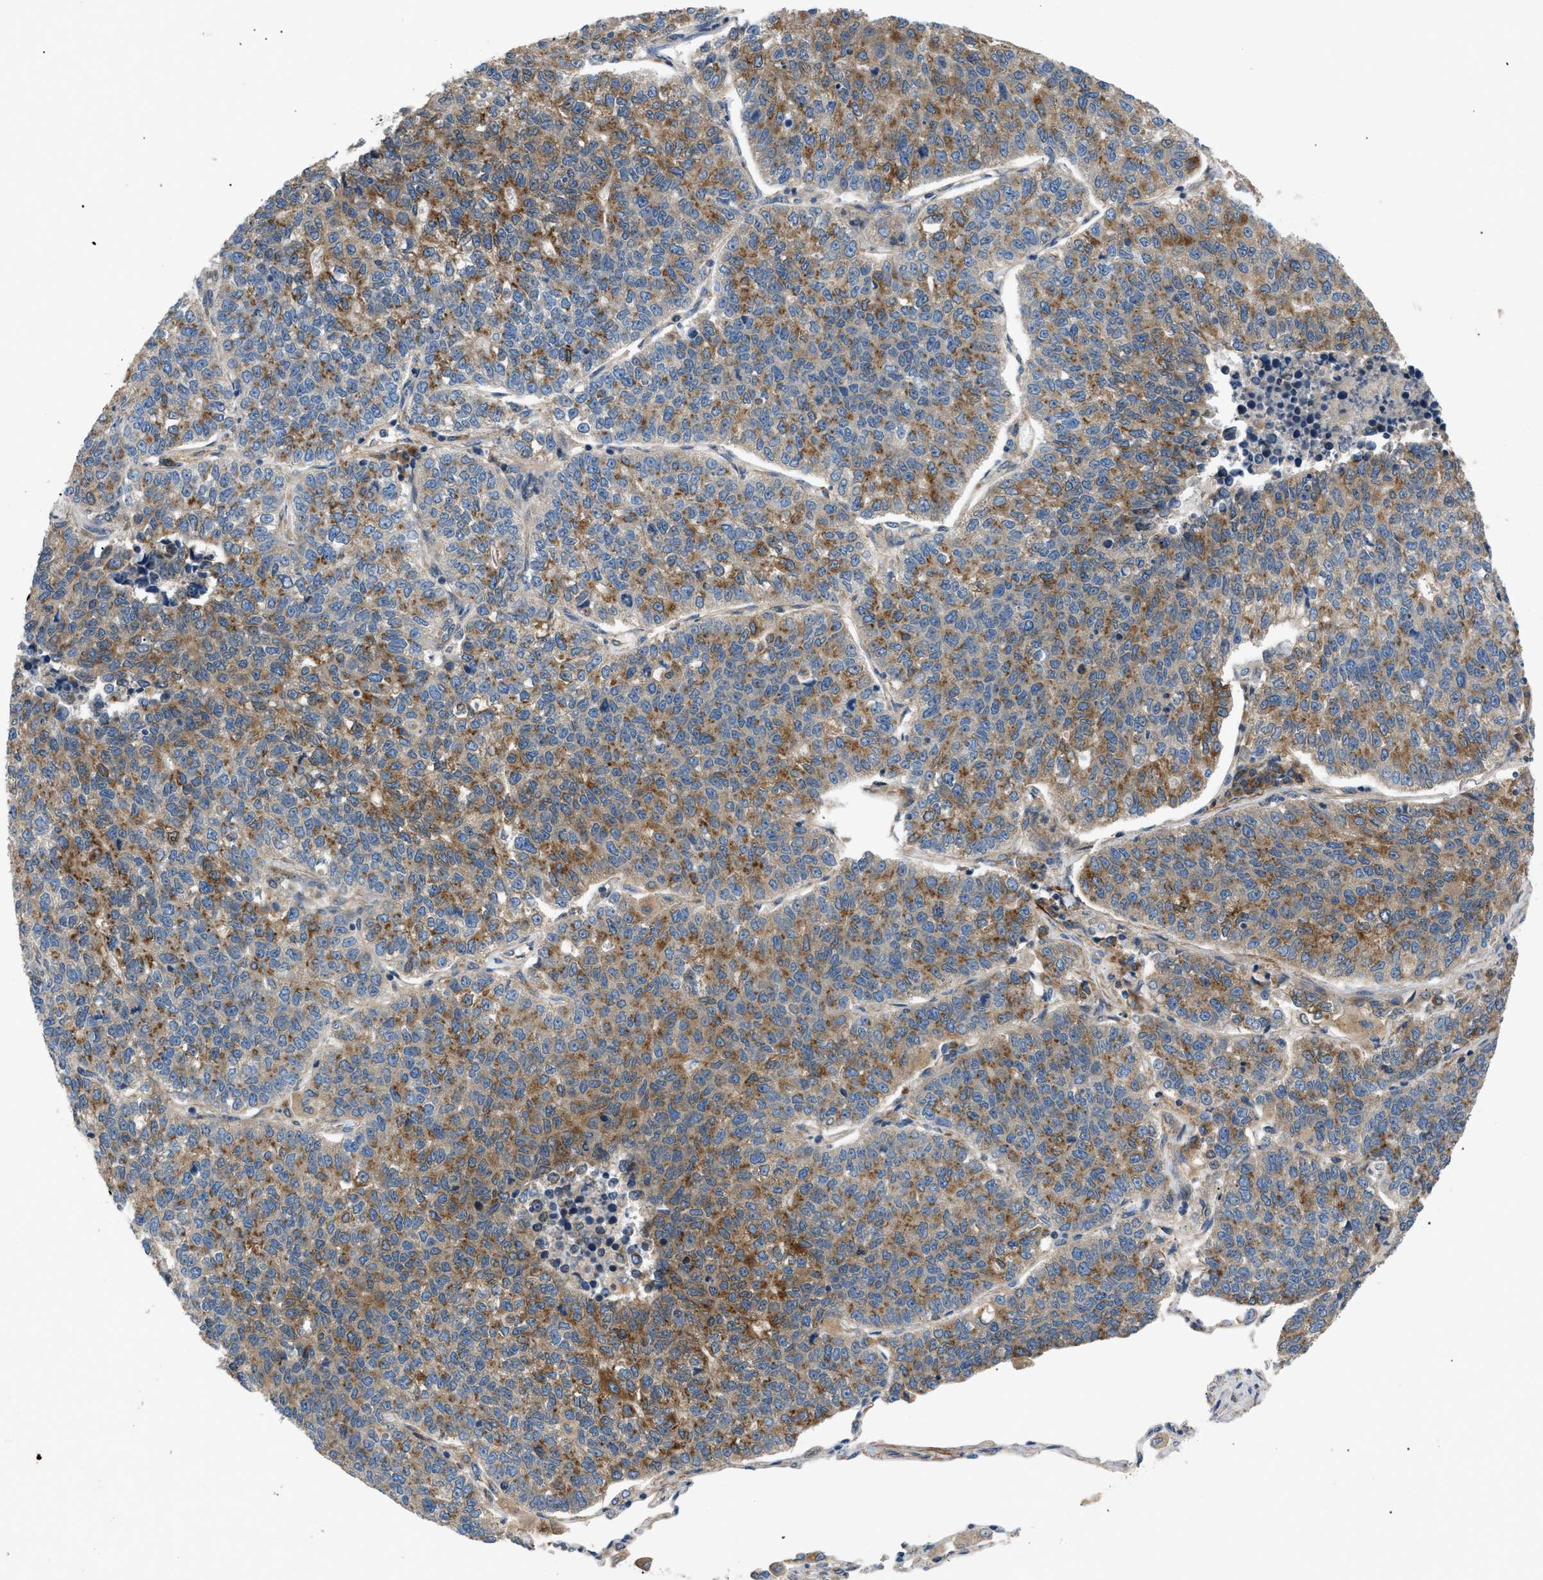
{"staining": {"intensity": "moderate", "quantity": ">75%", "location": "cytoplasmic/membranous"}, "tissue": "lung cancer", "cell_type": "Tumor cells", "image_type": "cancer", "snomed": [{"axis": "morphology", "description": "Adenocarcinoma, NOS"}, {"axis": "topography", "description": "Lung"}], "caption": "Human lung cancer (adenocarcinoma) stained with a brown dye reveals moderate cytoplasmic/membranous positive expression in approximately >75% of tumor cells.", "gene": "LYSMD3", "patient": {"sex": "male", "age": 49}}